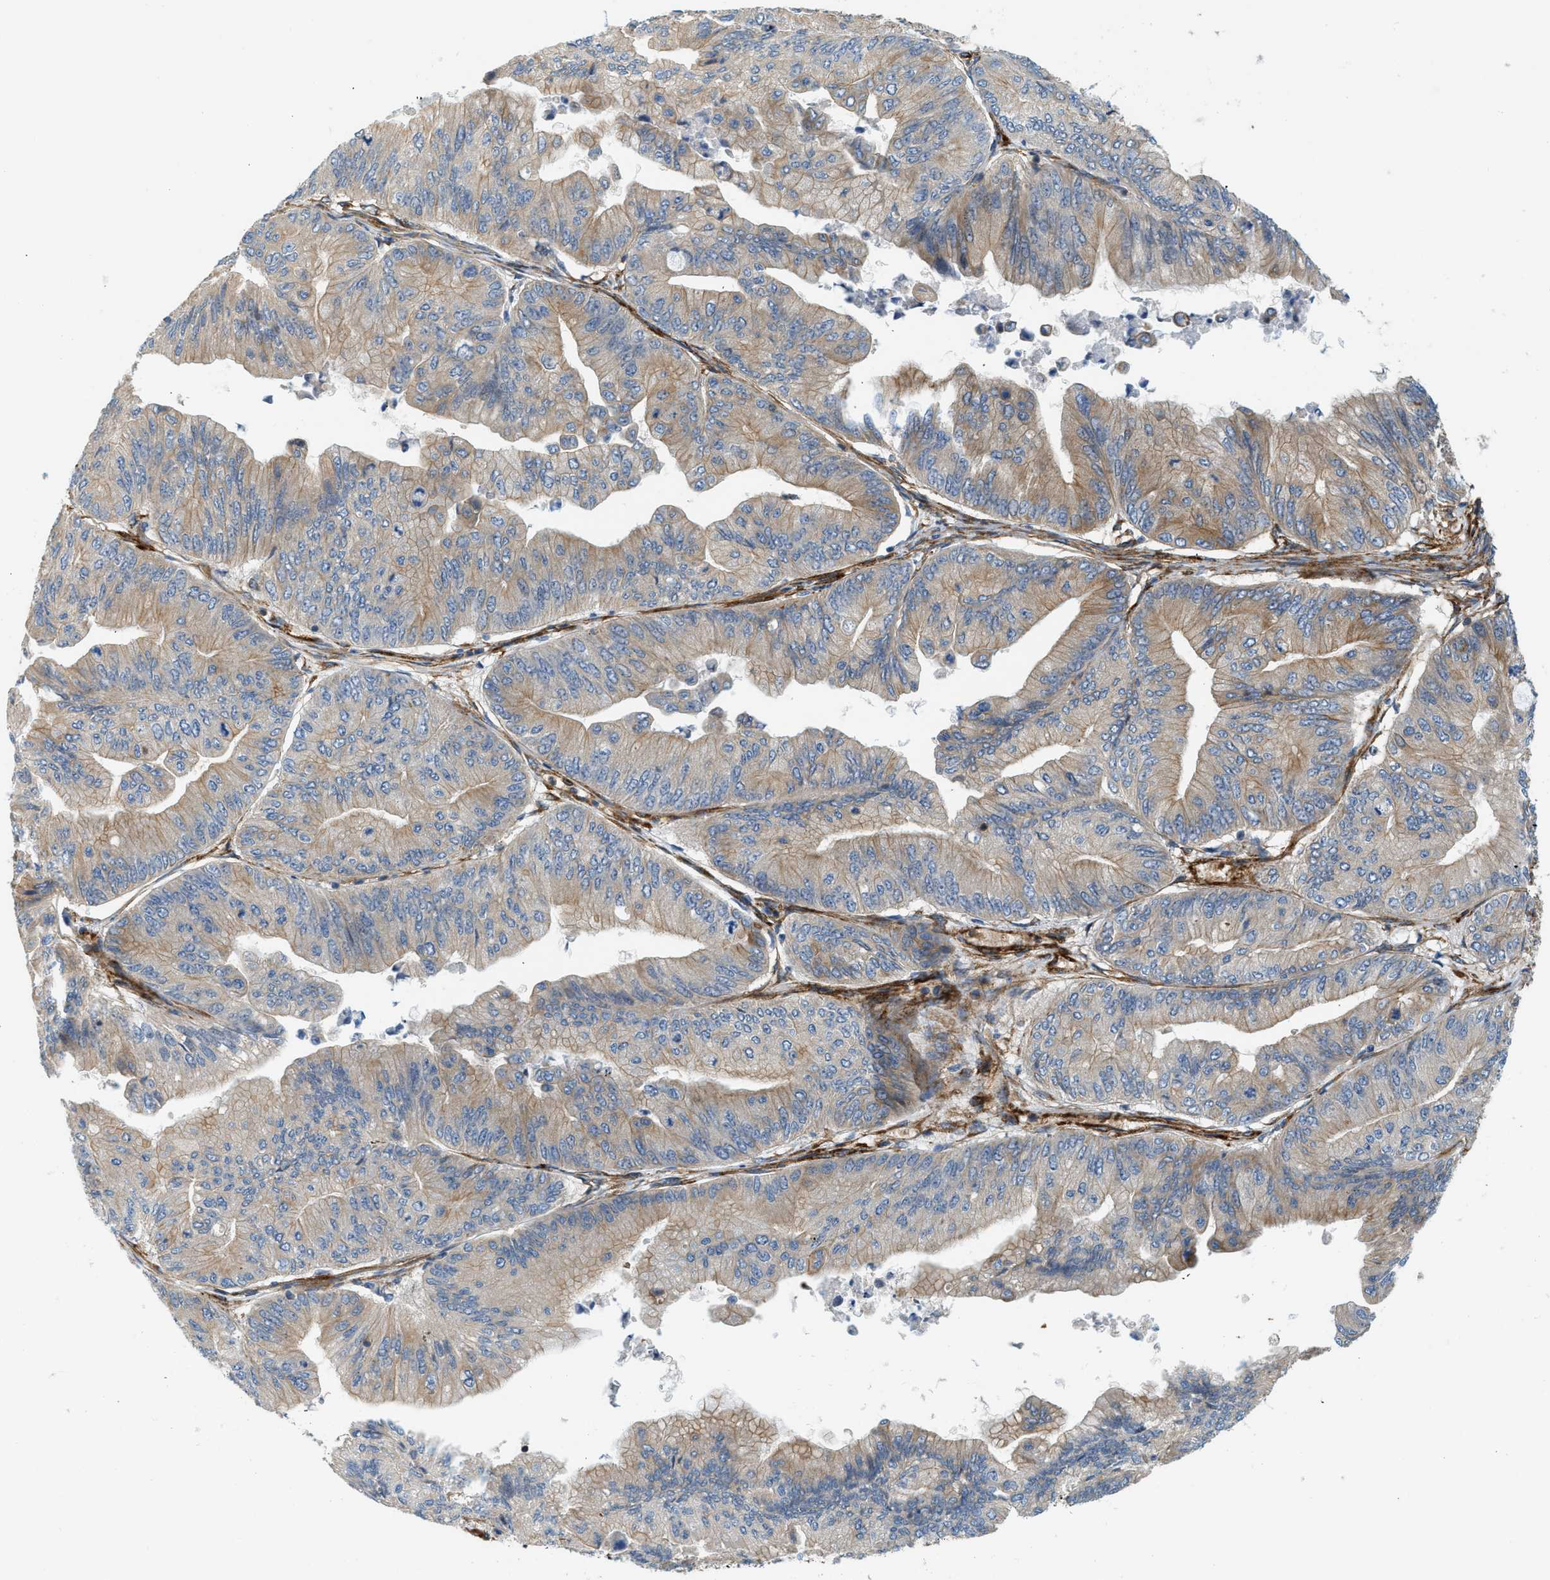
{"staining": {"intensity": "weak", "quantity": "25%-75%", "location": "cytoplasmic/membranous"}, "tissue": "ovarian cancer", "cell_type": "Tumor cells", "image_type": "cancer", "snomed": [{"axis": "morphology", "description": "Cystadenocarcinoma, mucinous, NOS"}, {"axis": "topography", "description": "Ovary"}], "caption": "DAB (3,3'-diaminobenzidine) immunohistochemical staining of mucinous cystadenocarcinoma (ovarian) reveals weak cytoplasmic/membranous protein positivity in approximately 25%-75% of tumor cells.", "gene": "HIP1", "patient": {"sex": "female", "age": 61}}